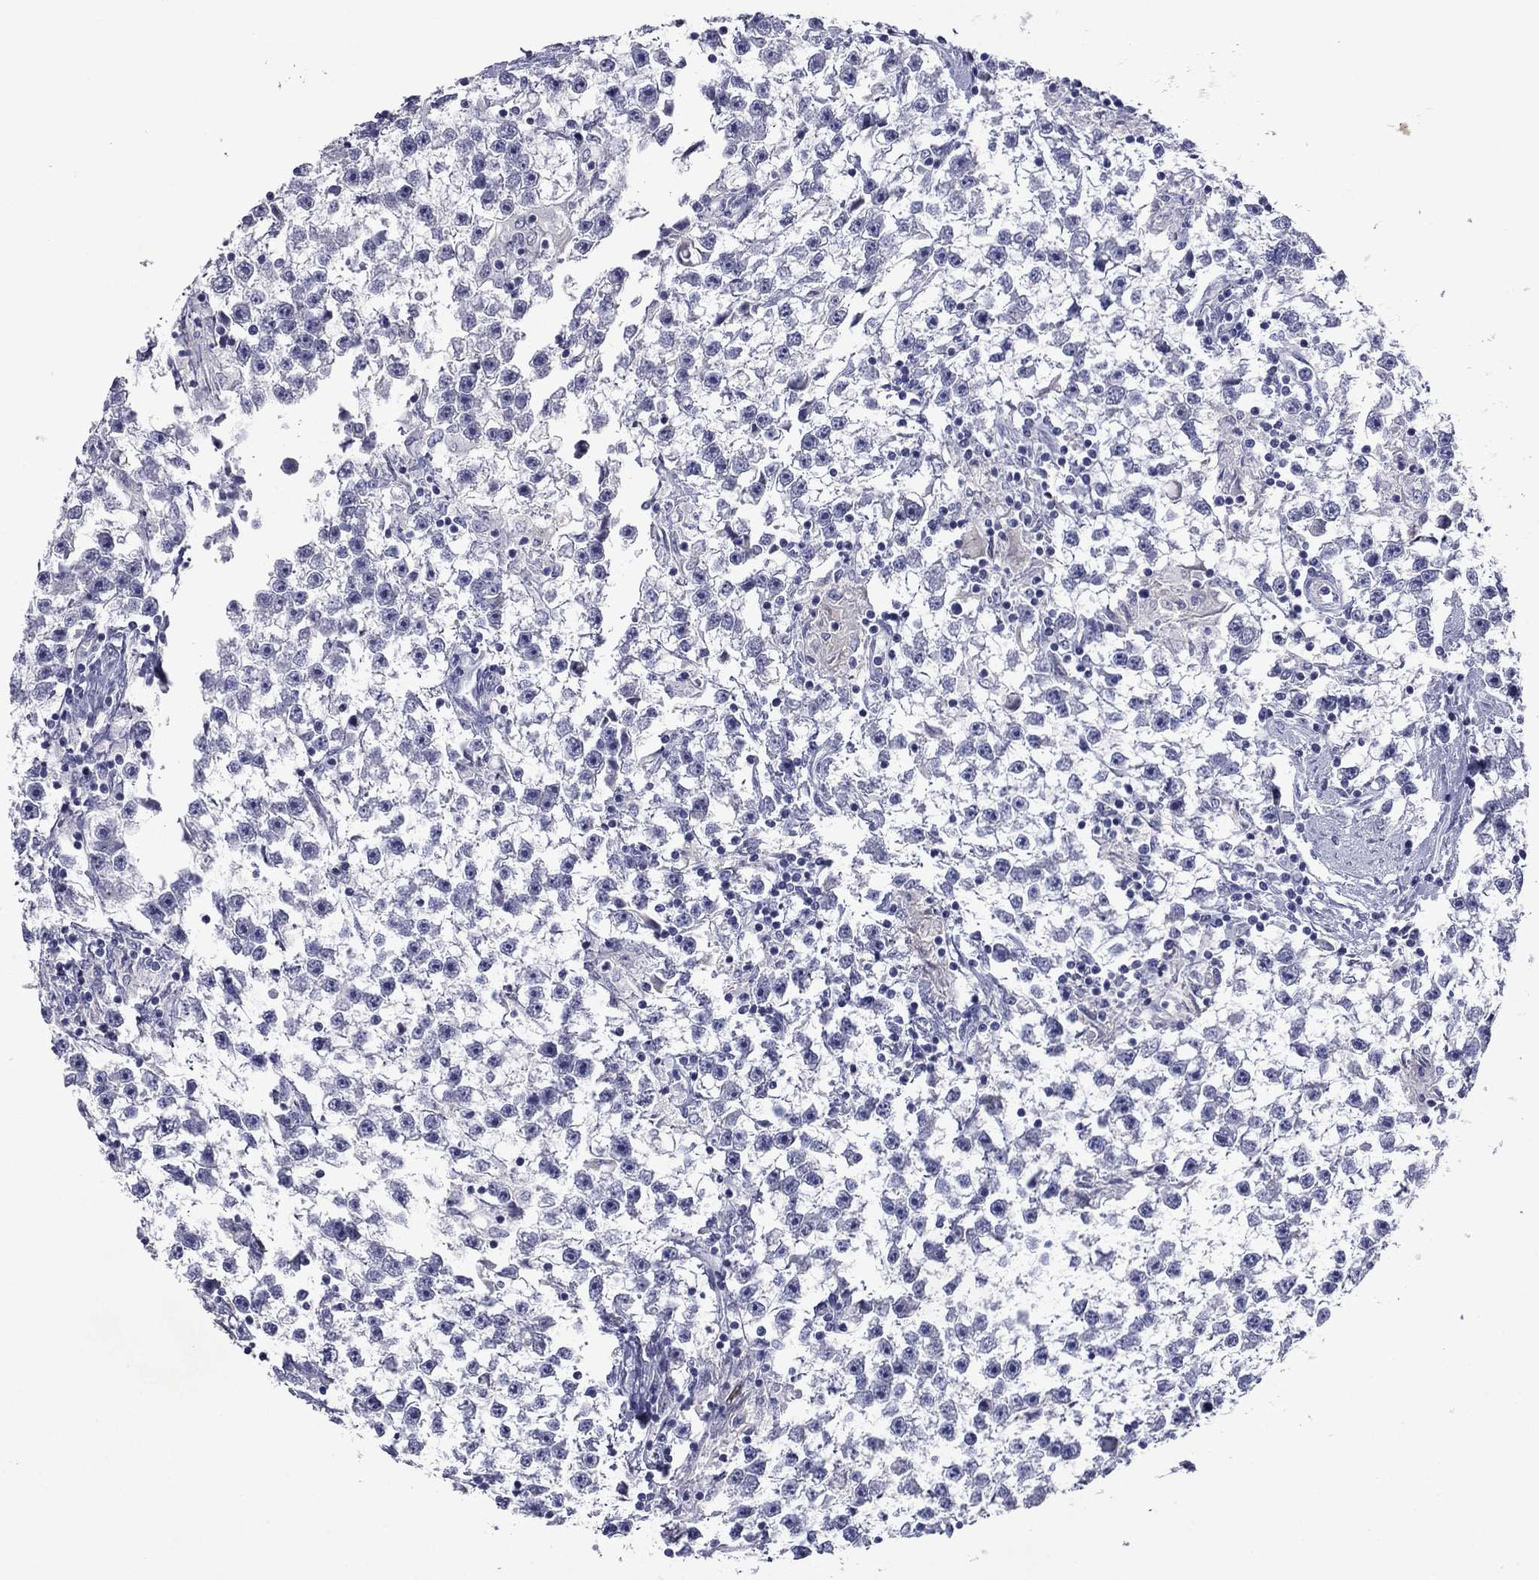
{"staining": {"intensity": "negative", "quantity": "none", "location": "none"}, "tissue": "testis cancer", "cell_type": "Tumor cells", "image_type": "cancer", "snomed": [{"axis": "morphology", "description": "Seminoma, NOS"}, {"axis": "topography", "description": "Testis"}], "caption": "Seminoma (testis) stained for a protein using immunohistochemistry (IHC) displays no staining tumor cells.", "gene": "CFAP119", "patient": {"sex": "male", "age": 59}}